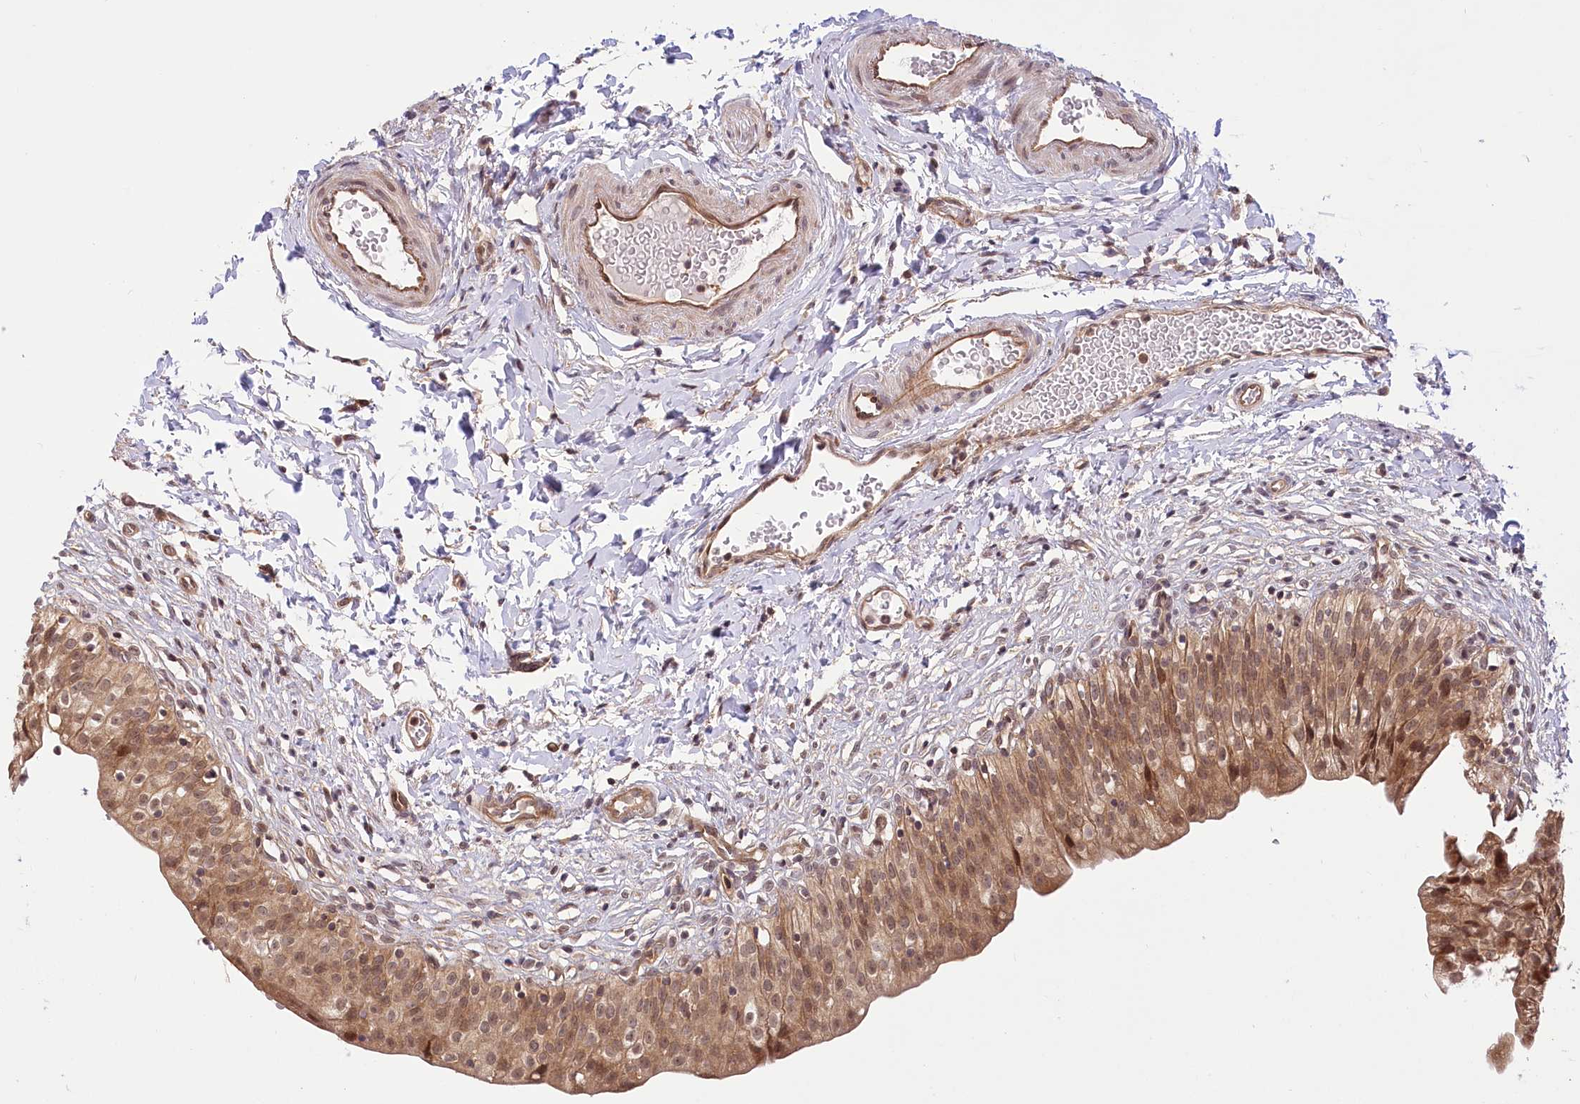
{"staining": {"intensity": "moderate", "quantity": ">75%", "location": "cytoplasmic/membranous,nuclear"}, "tissue": "urinary bladder", "cell_type": "Urothelial cells", "image_type": "normal", "snomed": [{"axis": "morphology", "description": "Normal tissue, NOS"}, {"axis": "topography", "description": "Urinary bladder"}], "caption": "Urinary bladder stained for a protein shows moderate cytoplasmic/membranous,nuclear positivity in urothelial cells. Nuclei are stained in blue.", "gene": "CEP70", "patient": {"sex": "male", "age": 55}}